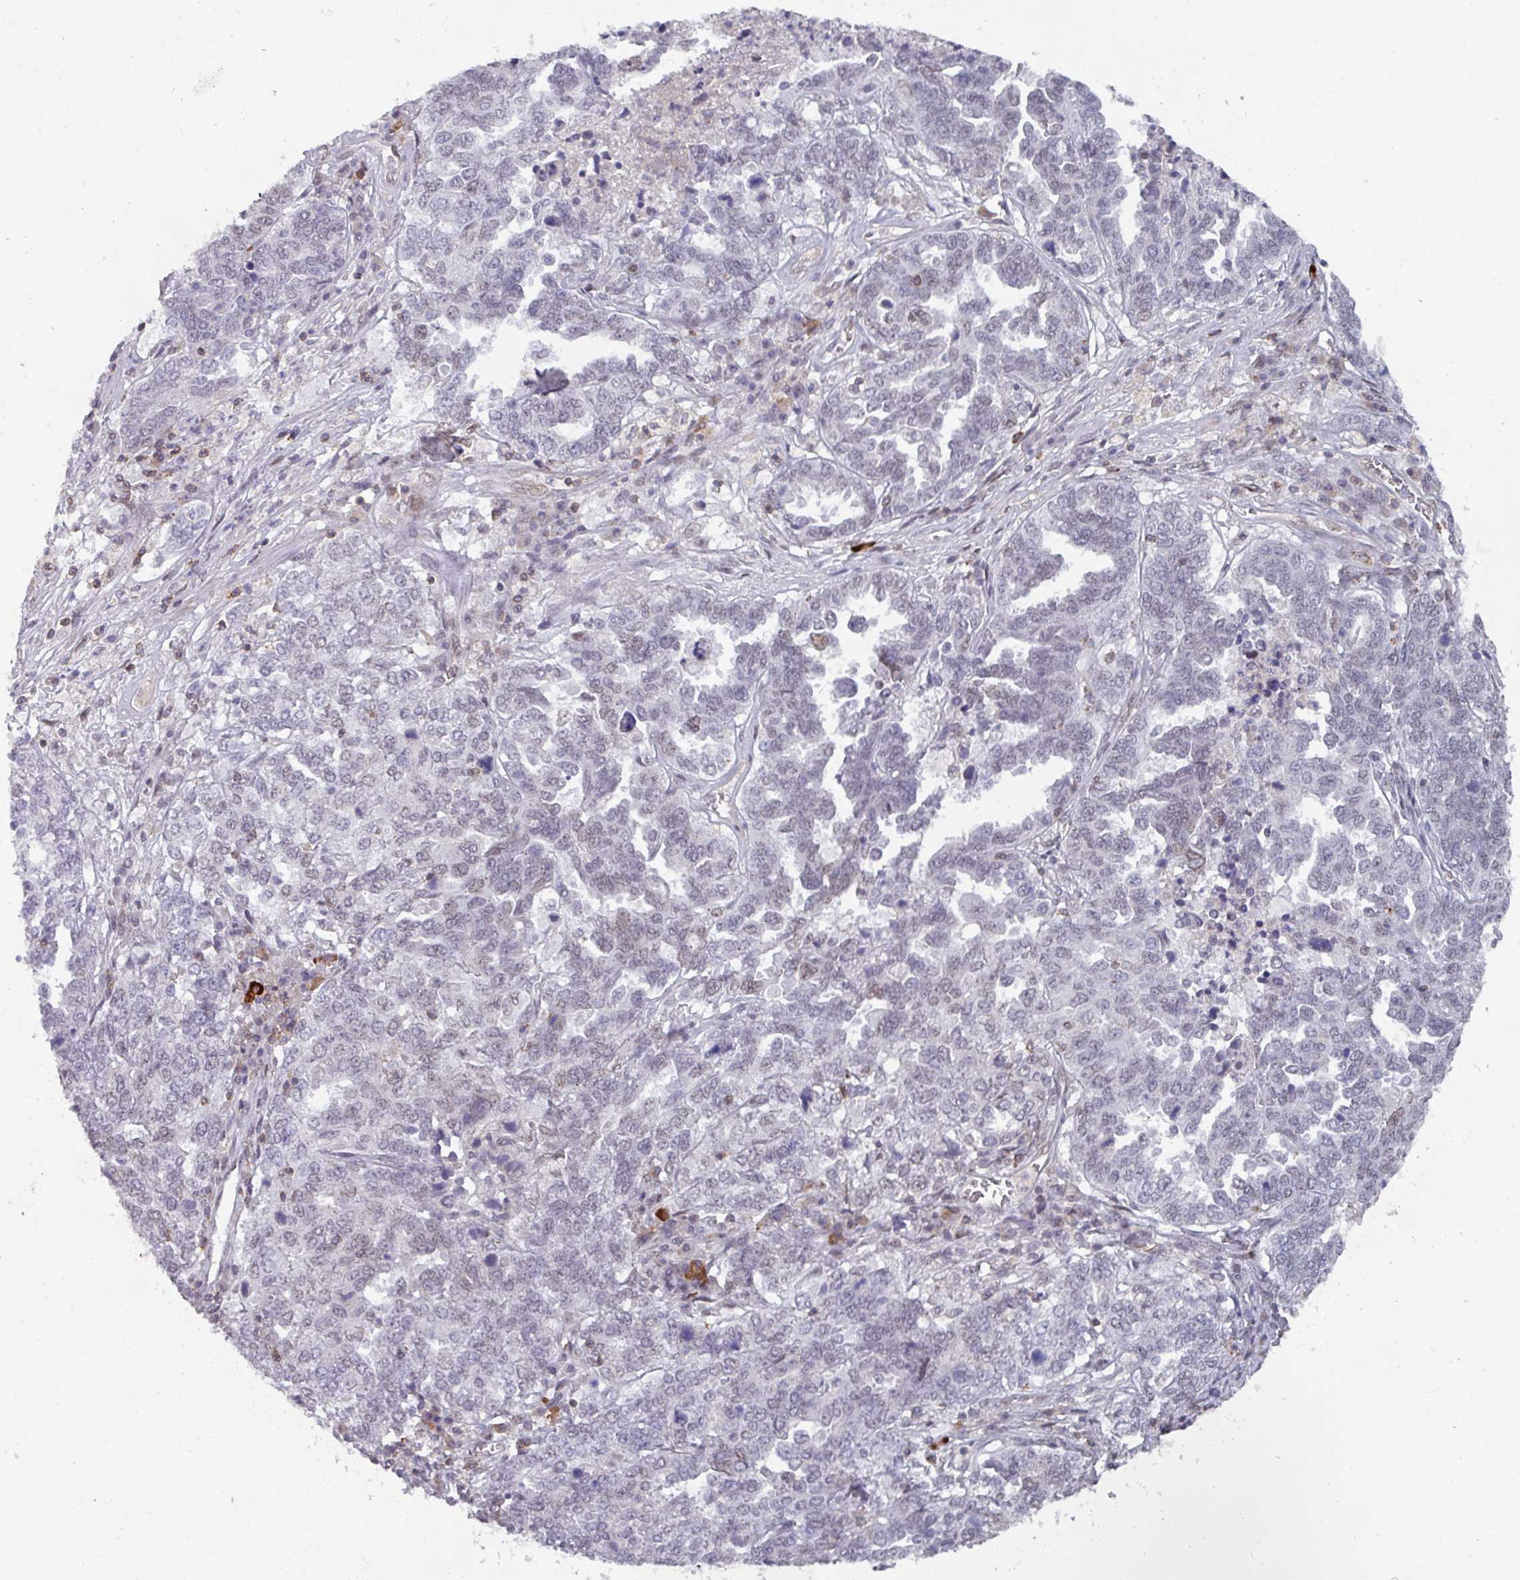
{"staining": {"intensity": "weak", "quantity": "<25%", "location": "nuclear"}, "tissue": "ovarian cancer", "cell_type": "Tumor cells", "image_type": "cancer", "snomed": [{"axis": "morphology", "description": "Carcinoma, endometroid"}, {"axis": "topography", "description": "Ovary"}], "caption": "High power microscopy image of an immunohistochemistry image of ovarian endometroid carcinoma, revealing no significant positivity in tumor cells.", "gene": "RASAL3", "patient": {"sex": "female", "age": 62}}